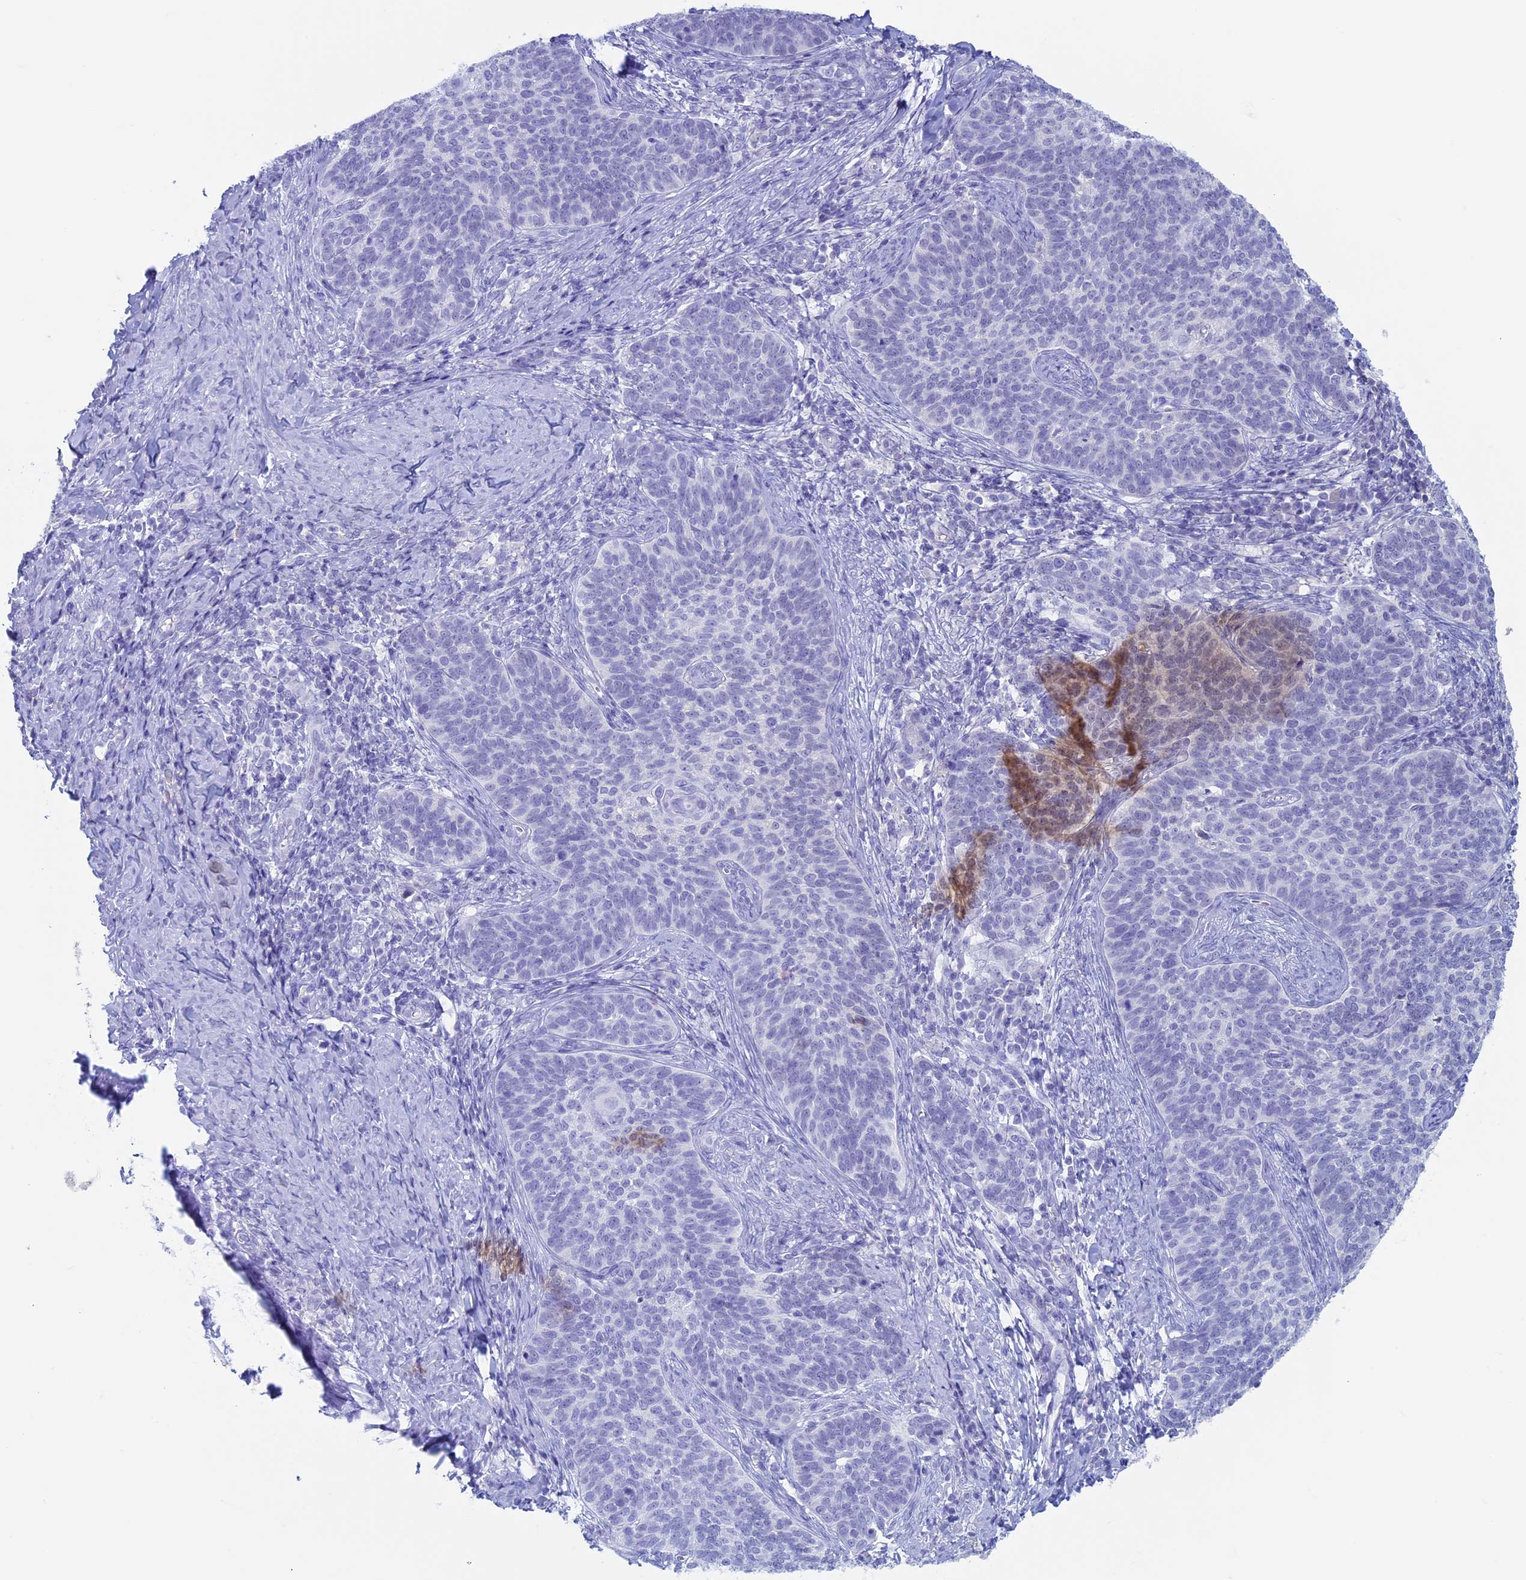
{"staining": {"intensity": "negative", "quantity": "none", "location": "none"}, "tissue": "cervical cancer", "cell_type": "Tumor cells", "image_type": "cancer", "snomed": [{"axis": "morphology", "description": "Normal tissue, NOS"}, {"axis": "morphology", "description": "Squamous cell carcinoma, NOS"}, {"axis": "topography", "description": "Cervix"}], "caption": "This is a micrograph of immunohistochemistry (IHC) staining of squamous cell carcinoma (cervical), which shows no expression in tumor cells.", "gene": "RCCD1", "patient": {"sex": "female", "age": 39}}